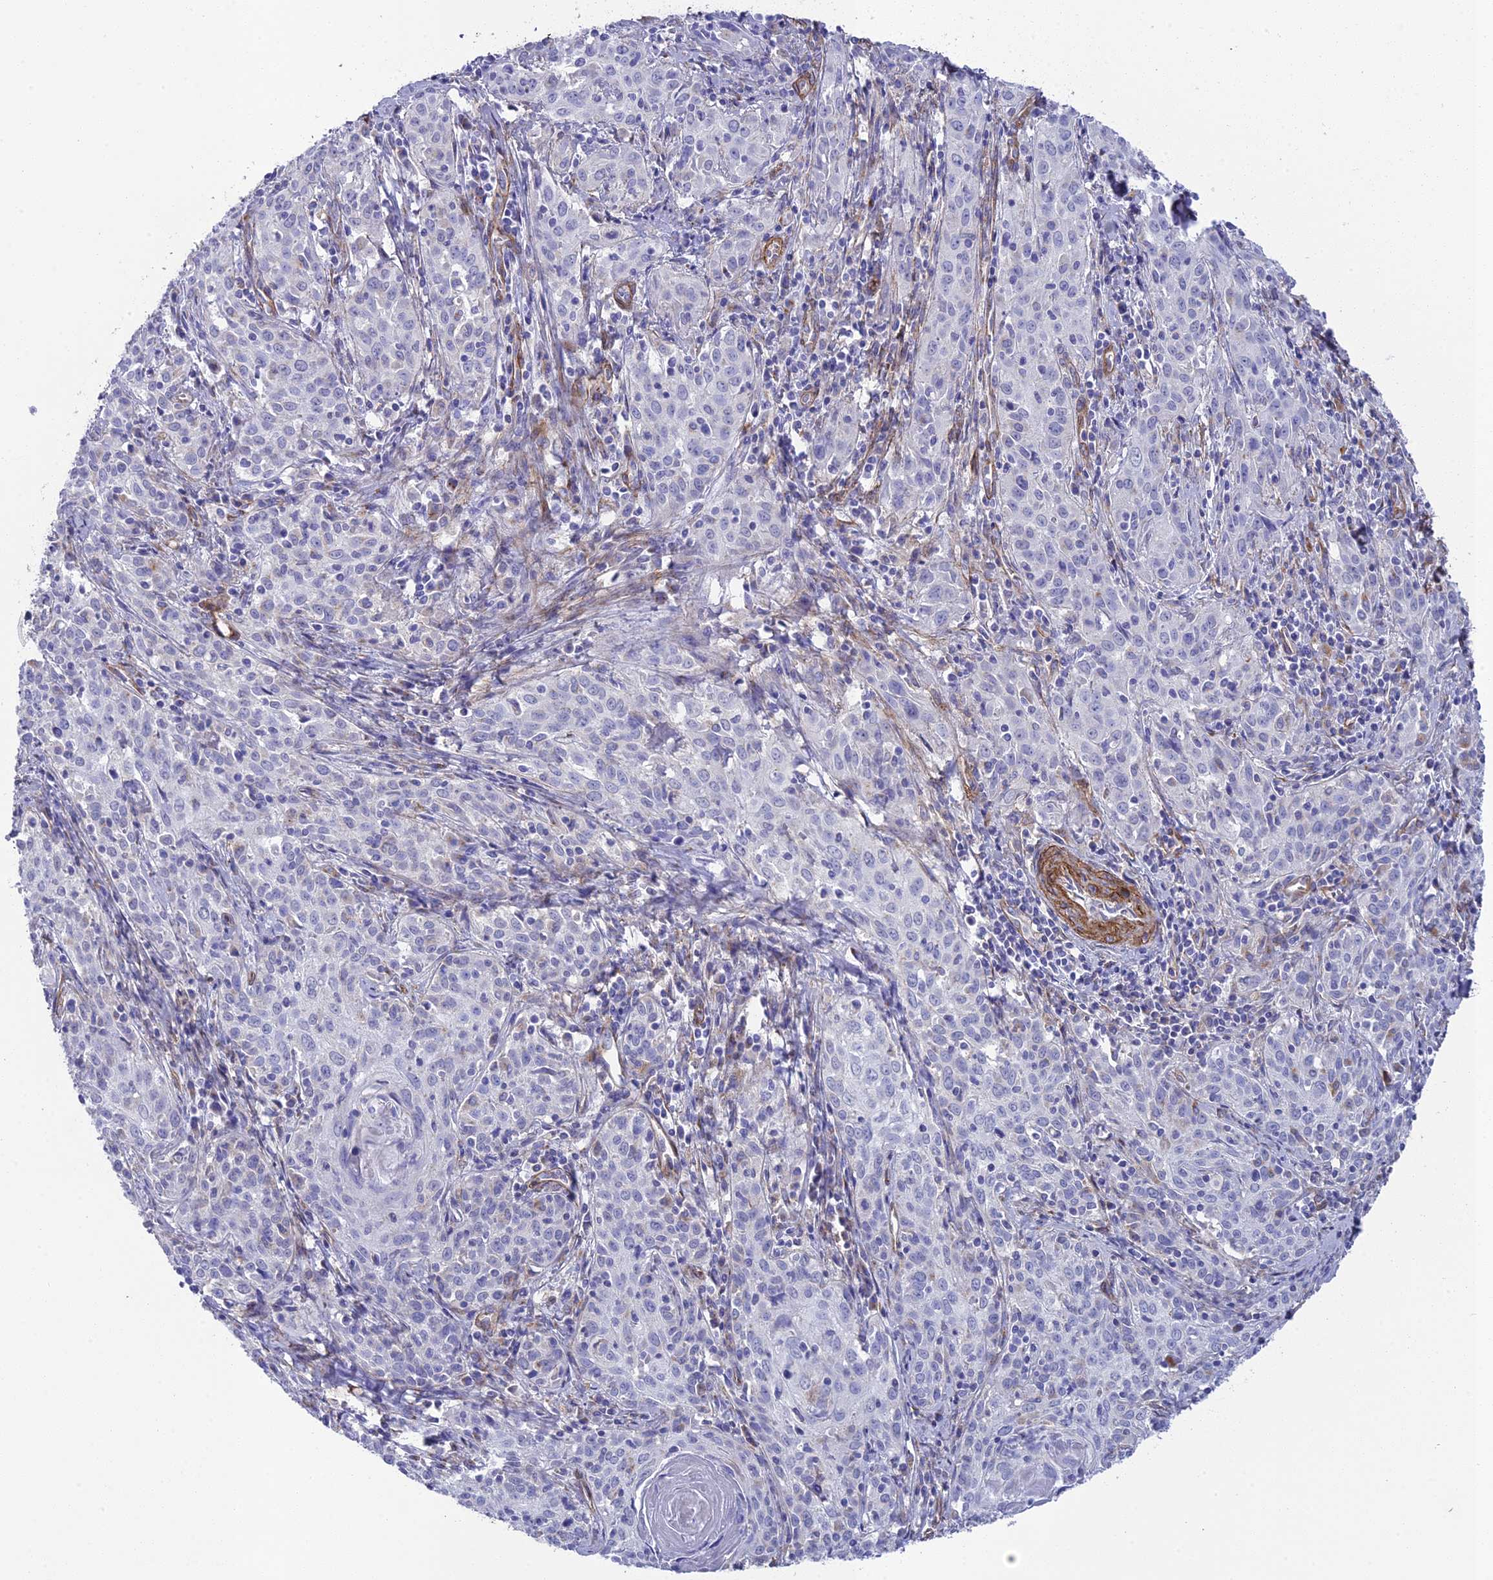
{"staining": {"intensity": "negative", "quantity": "none", "location": "none"}, "tissue": "cervical cancer", "cell_type": "Tumor cells", "image_type": "cancer", "snomed": [{"axis": "morphology", "description": "Squamous cell carcinoma, NOS"}, {"axis": "topography", "description": "Cervix"}], "caption": "A photomicrograph of human cervical cancer is negative for staining in tumor cells.", "gene": "TNS1", "patient": {"sex": "female", "age": 57}}